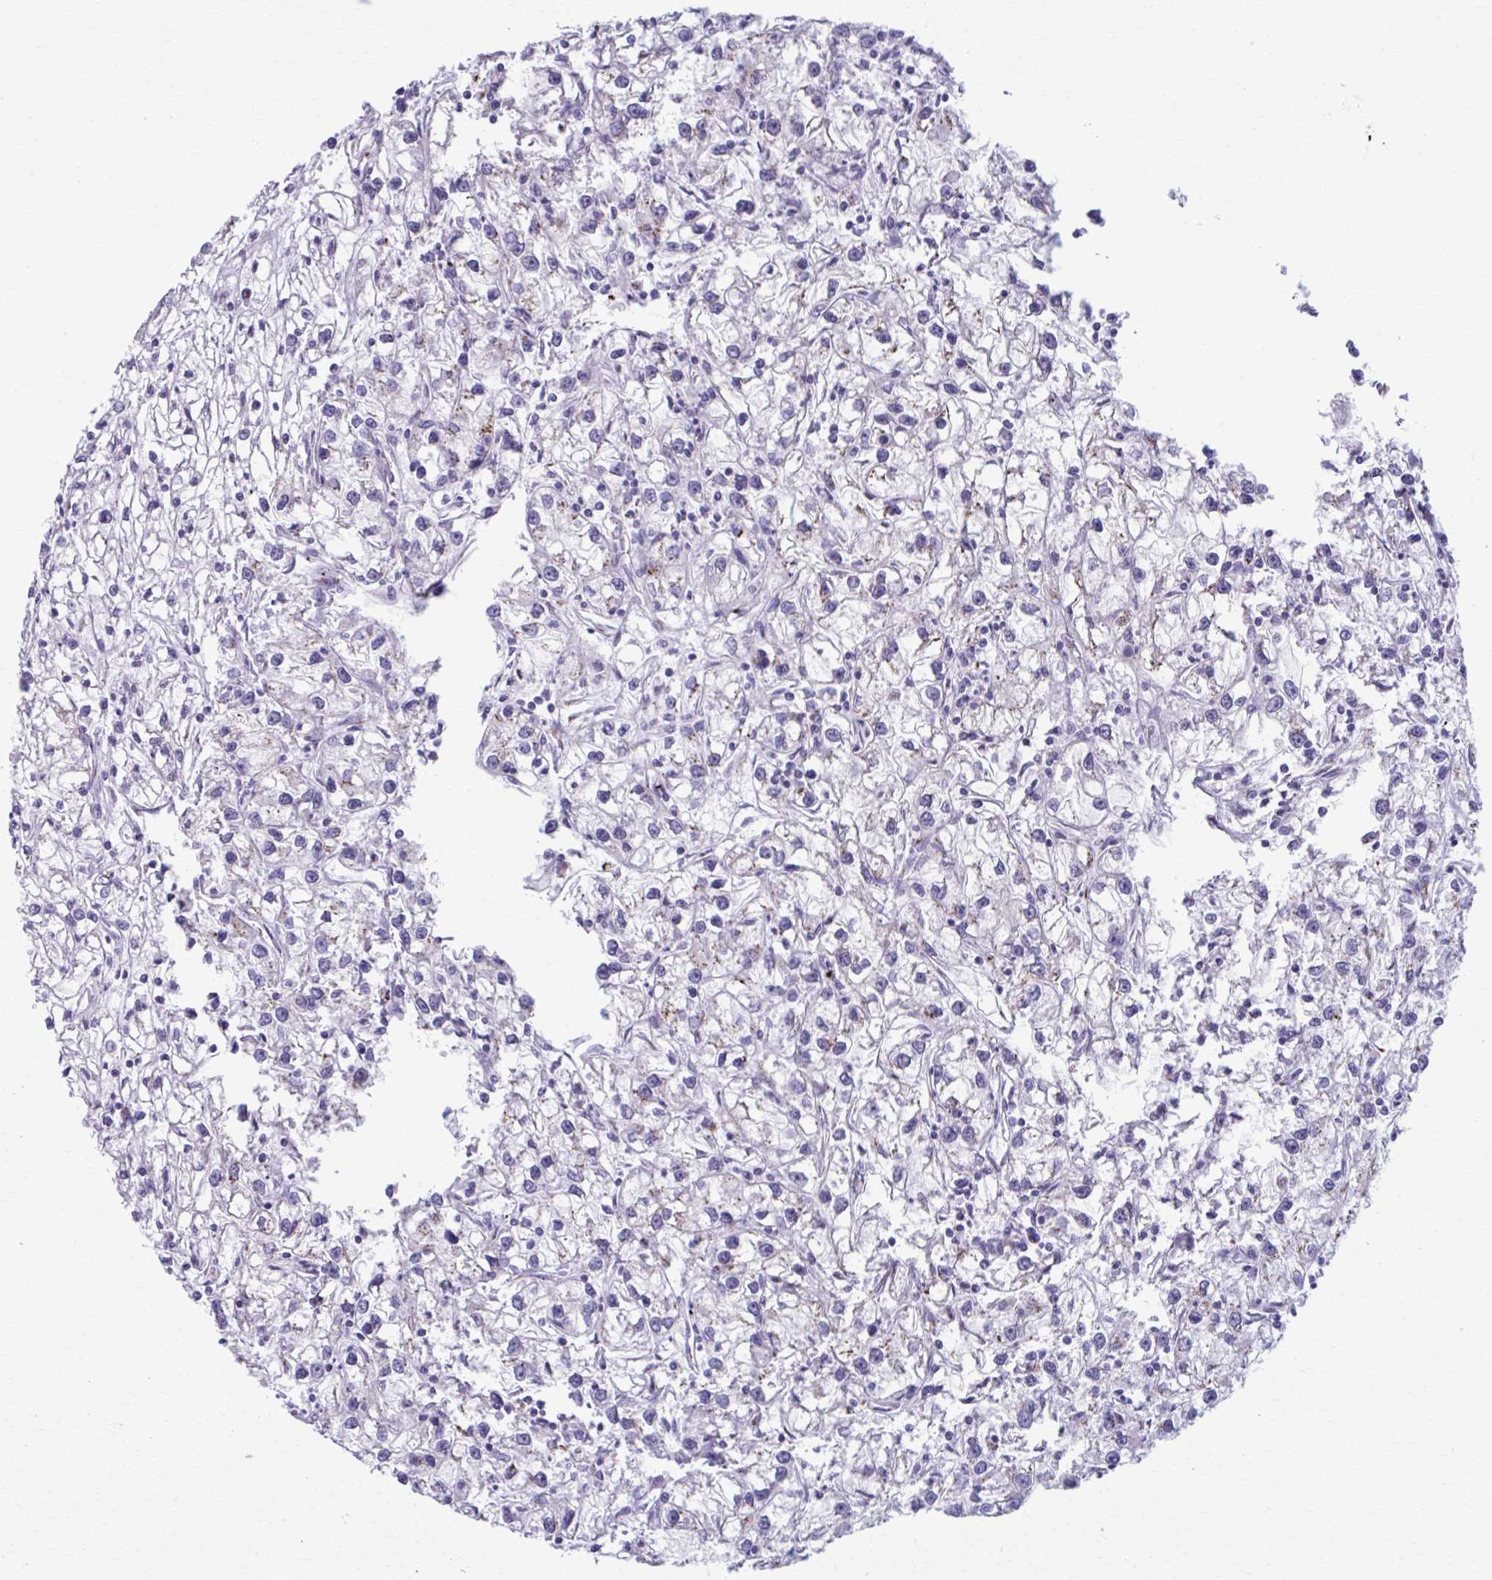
{"staining": {"intensity": "weak", "quantity": "<25%", "location": "cytoplasmic/membranous"}, "tissue": "renal cancer", "cell_type": "Tumor cells", "image_type": "cancer", "snomed": [{"axis": "morphology", "description": "Adenocarcinoma, NOS"}, {"axis": "topography", "description": "Kidney"}], "caption": "The IHC image has no significant expression in tumor cells of renal cancer tissue.", "gene": "ZNF682", "patient": {"sex": "female", "age": 59}}